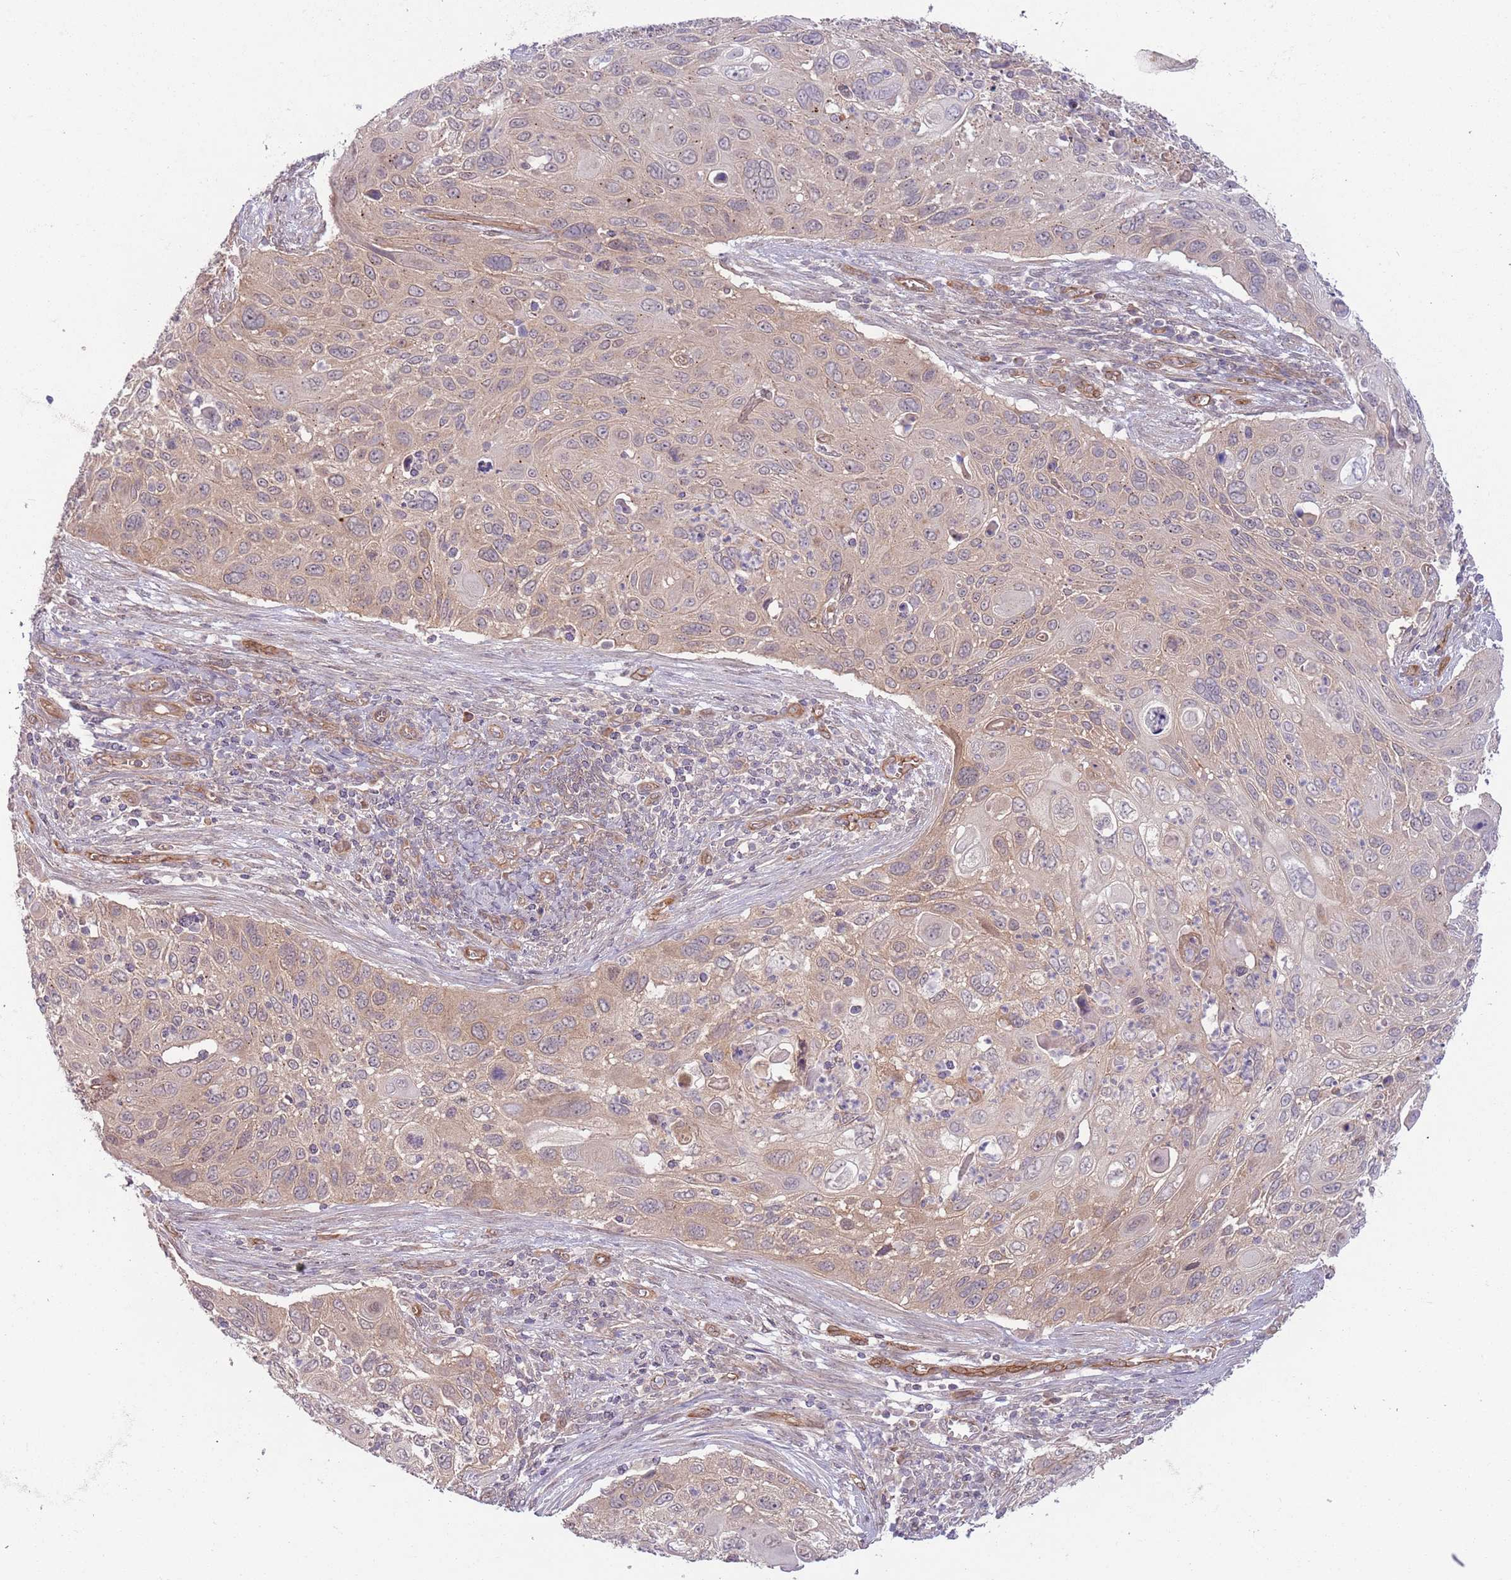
{"staining": {"intensity": "weak", "quantity": "25%-75%", "location": "cytoplasmic/membranous"}, "tissue": "cervical cancer", "cell_type": "Tumor cells", "image_type": "cancer", "snomed": [{"axis": "morphology", "description": "Squamous cell carcinoma, NOS"}, {"axis": "topography", "description": "Cervix"}], "caption": "Squamous cell carcinoma (cervical) tissue shows weak cytoplasmic/membranous staining in about 25%-75% of tumor cells (Brightfield microscopy of DAB IHC at high magnification).", "gene": "SAV1", "patient": {"sex": "female", "age": 70}}